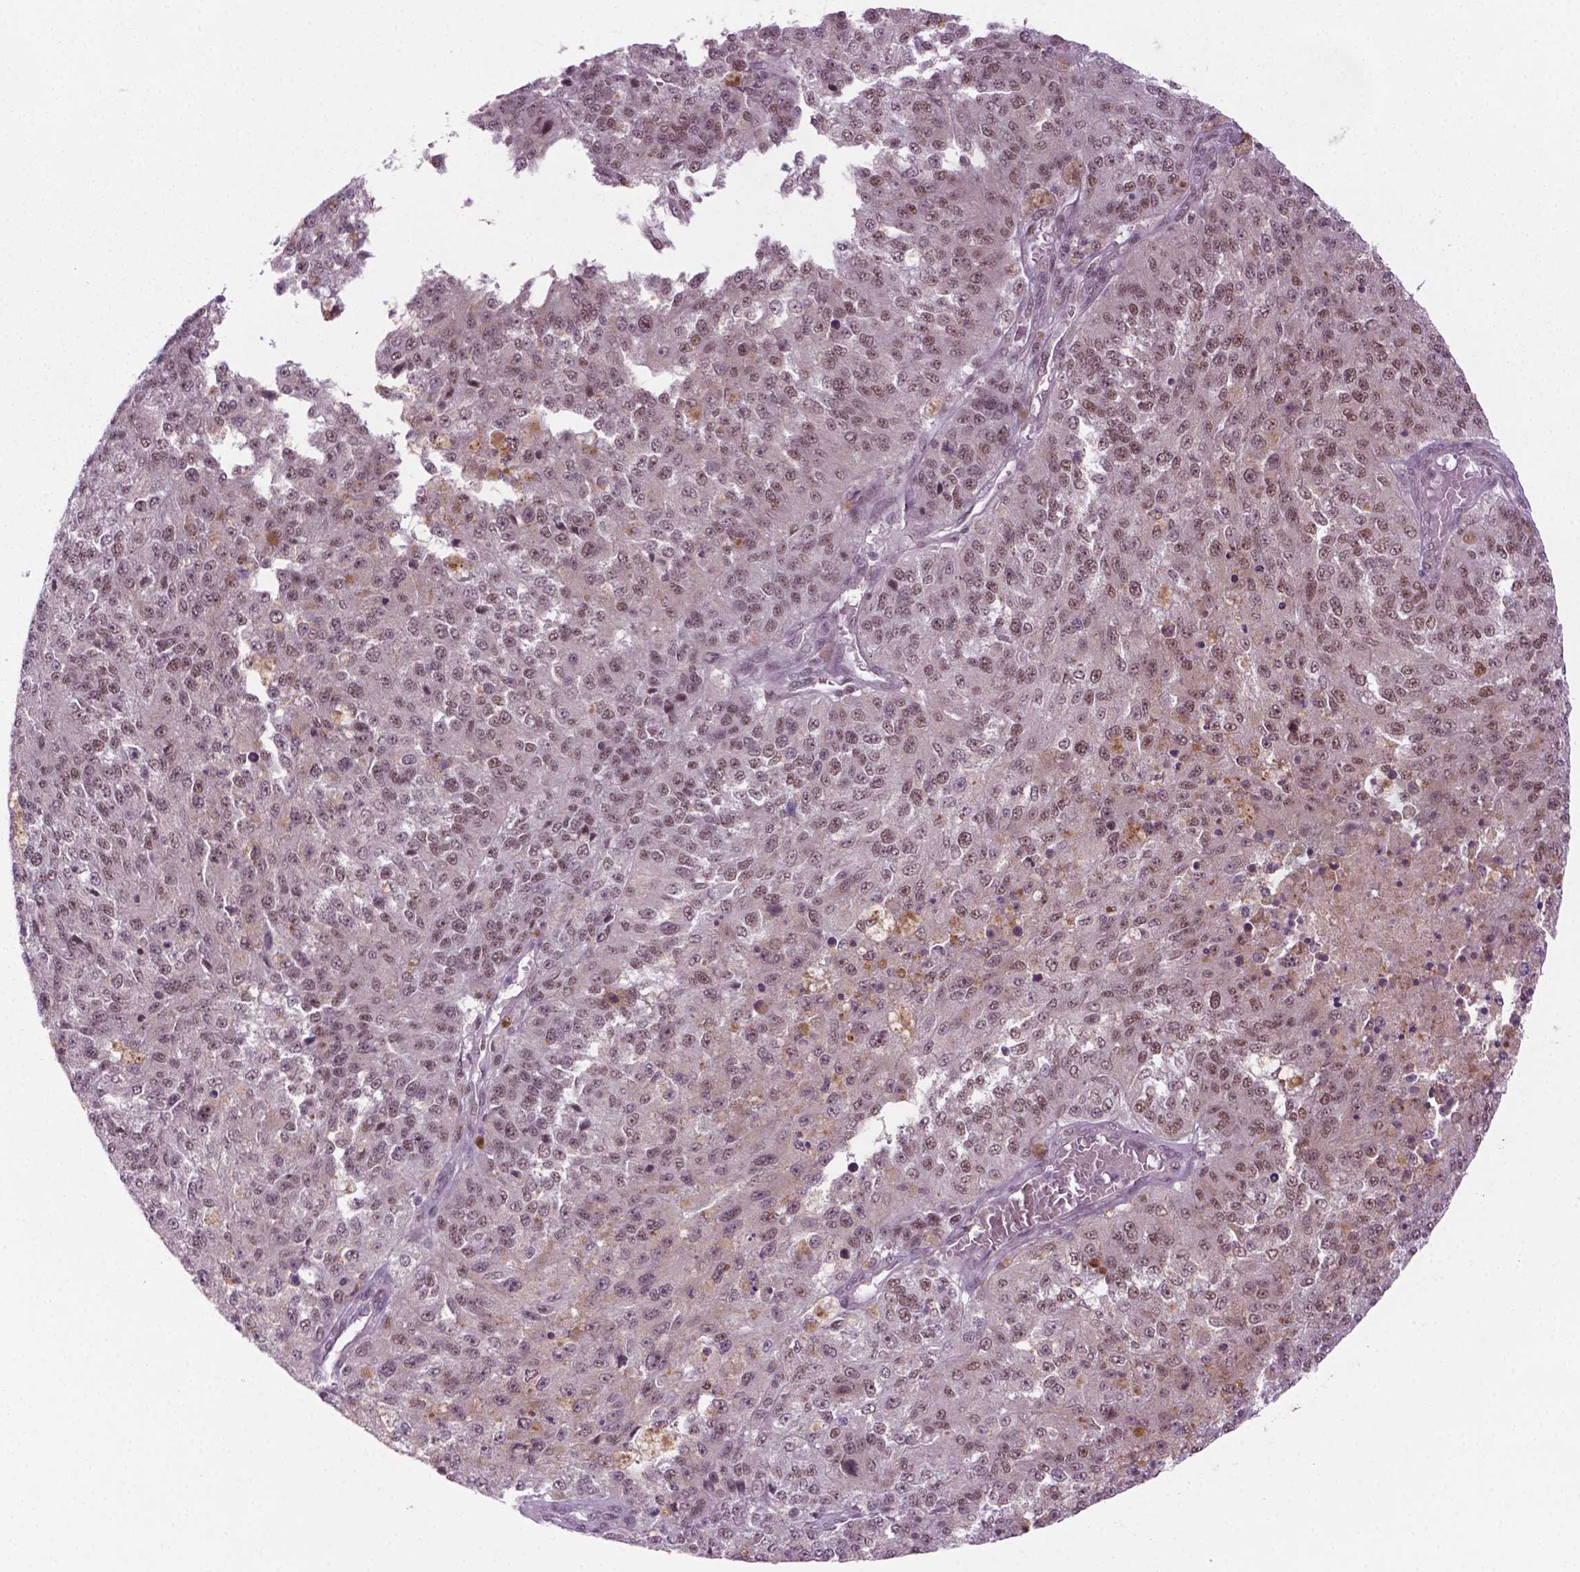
{"staining": {"intensity": "weak", "quantity": ">75%", "location": "nuclear"}, "tissue": "melanoma", "cell_type": "Tumor cells", "image_type": "cancer", "snomed": [{"axis": "morphology", "description": "Malignant melanoma, Metastatic site"}, {"axis": "topography", "description": "Lymph node"}], "caption": "Immunohistochemical staining of human malignant melanoma (metastatic site) shows weak nuclear protein staining in about >75% of tumor cells. (brown staining indicates protein expression, while blue staining denotes nuclei).", "gene": "PHAX", "patient": {"sex": "female", "age": 64}}